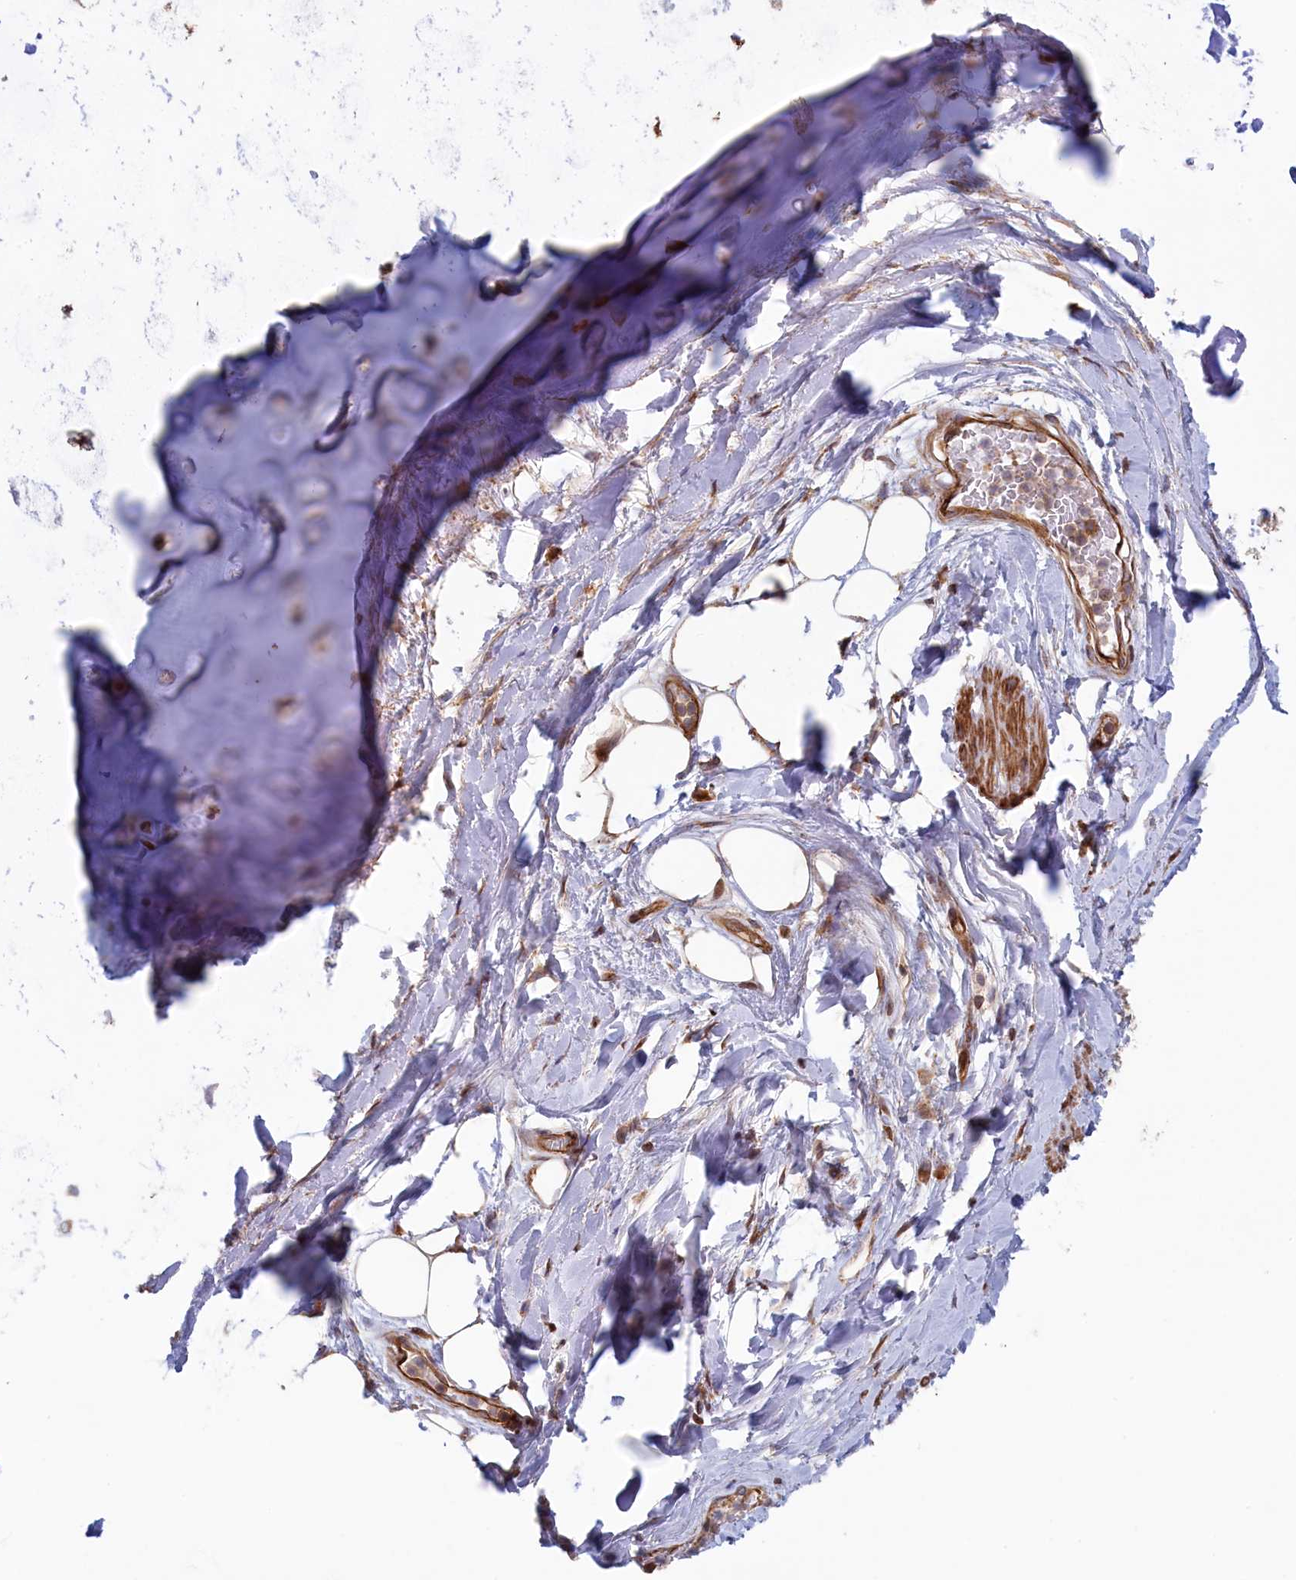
{"staining": {"intensity": "negative", "quantity": "none", "location": "none"}, "tissue": "adipose tissue", "cell_type": "Adipocytes", "image_type": "normal", "snomed": [{"axis": "morphology", "description": "Normal tissue, NOS"}, {"axis": "topography", "description": "Lymph node"}, {"axis": "topography", "description": "Cartilage tissue"}, {"axis": "topography", "description": "Bronchus"}], "caption": "Human adipose tissue stained for a protein using IHC reveals no staining in adipocytes.", "gene": "RILPL1", "patient": {"sex": "male", "age": 63}}